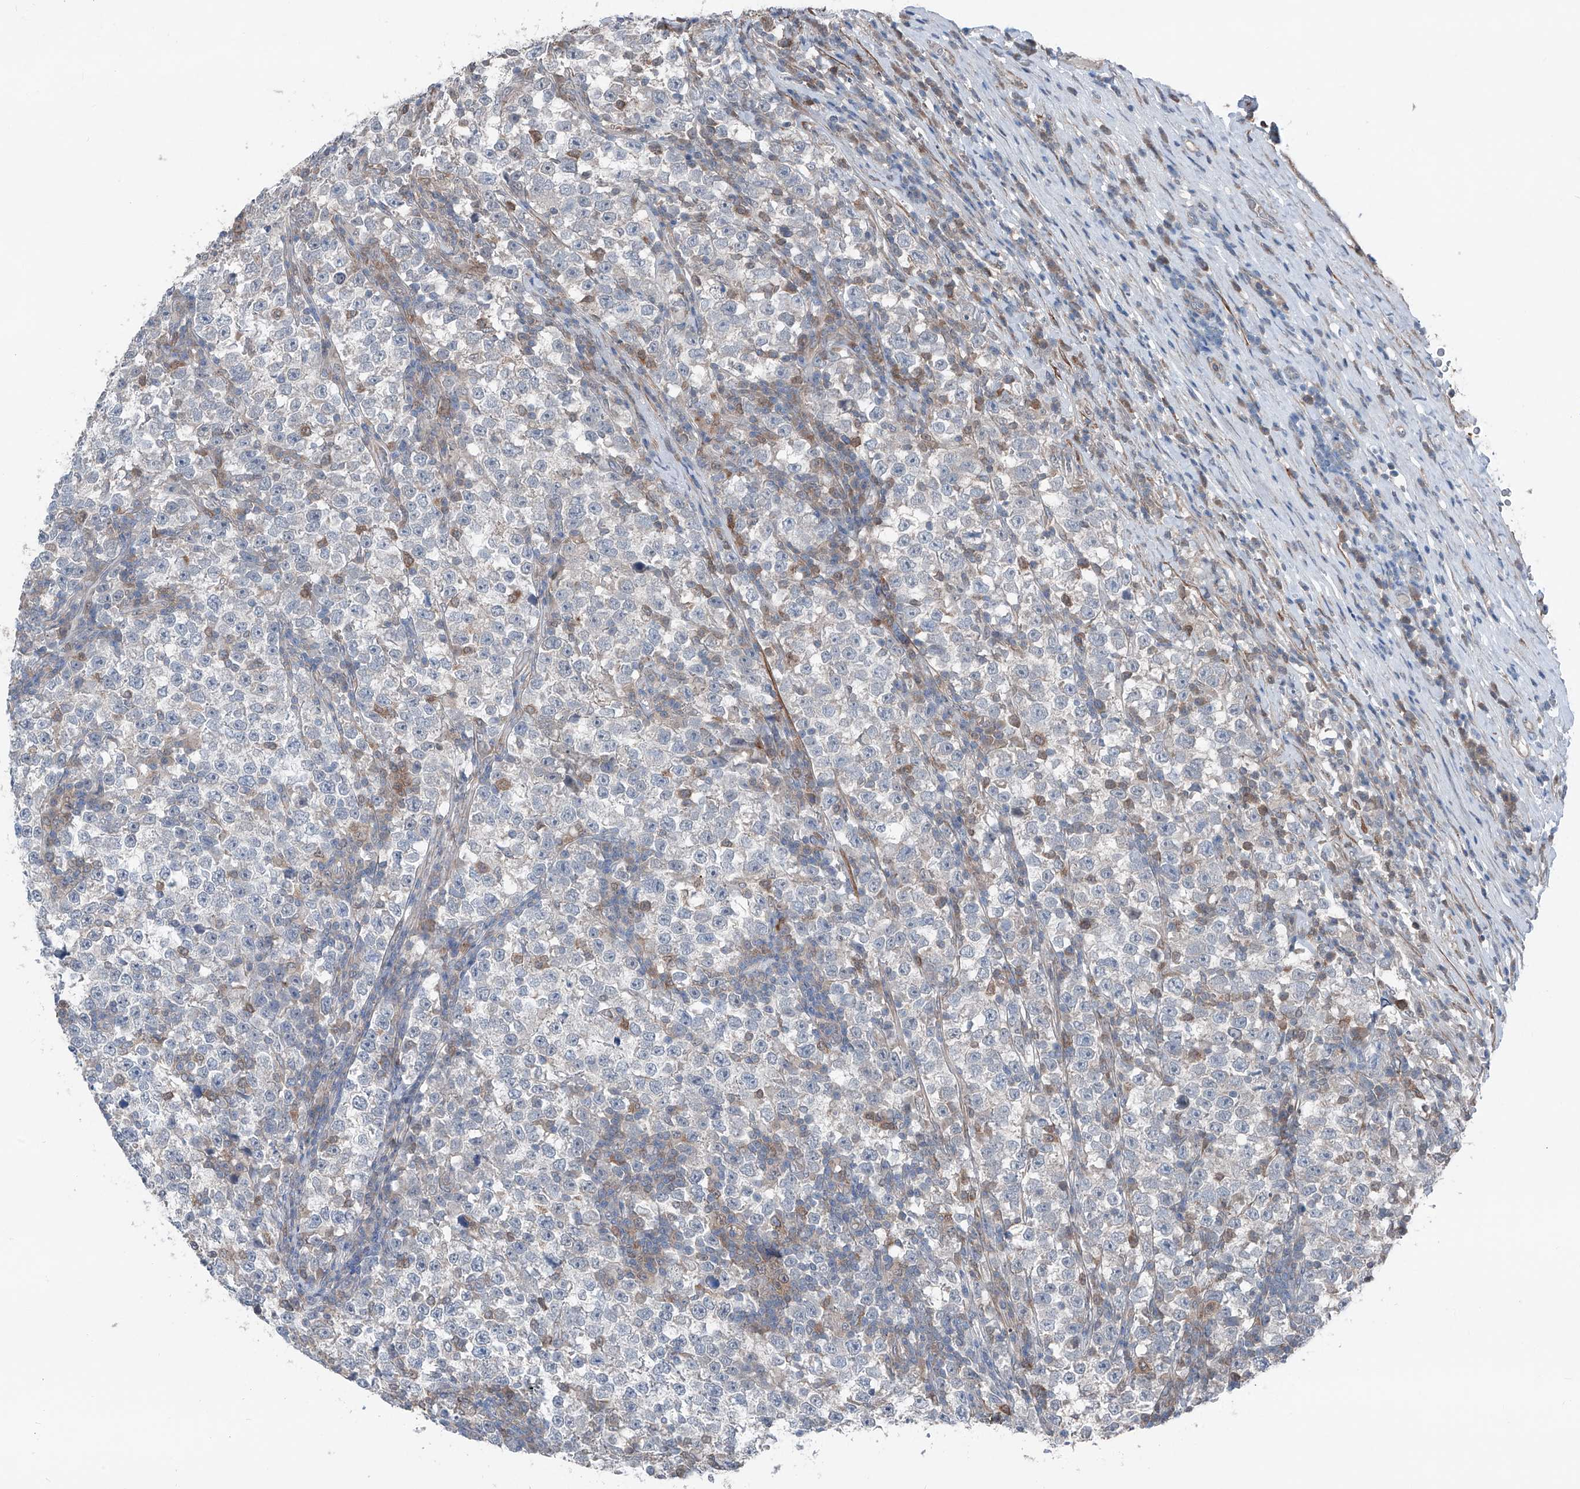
{"staining": {"intensity": "negative", "quantity": "none", "location": "none"}, "tissue": "testis cancer", "cell_type": "Tumor cells", "image_type": "cancer", "snomed": [{"axis": "morphology", "description": "Normal tissue, NOS"}, {"axis": "morphology", "description": "Seminoma, NOS"}, {"axis": "topography", "description": "Testis"}], "caption": "Image shows no significant protein expression in tumor cells of seminoma (testis). (Immunohistochemistry, brightfield microscopy, high magnification).", "gene": "HSPB11", "patient": {"sex": "male", "age": 43}}